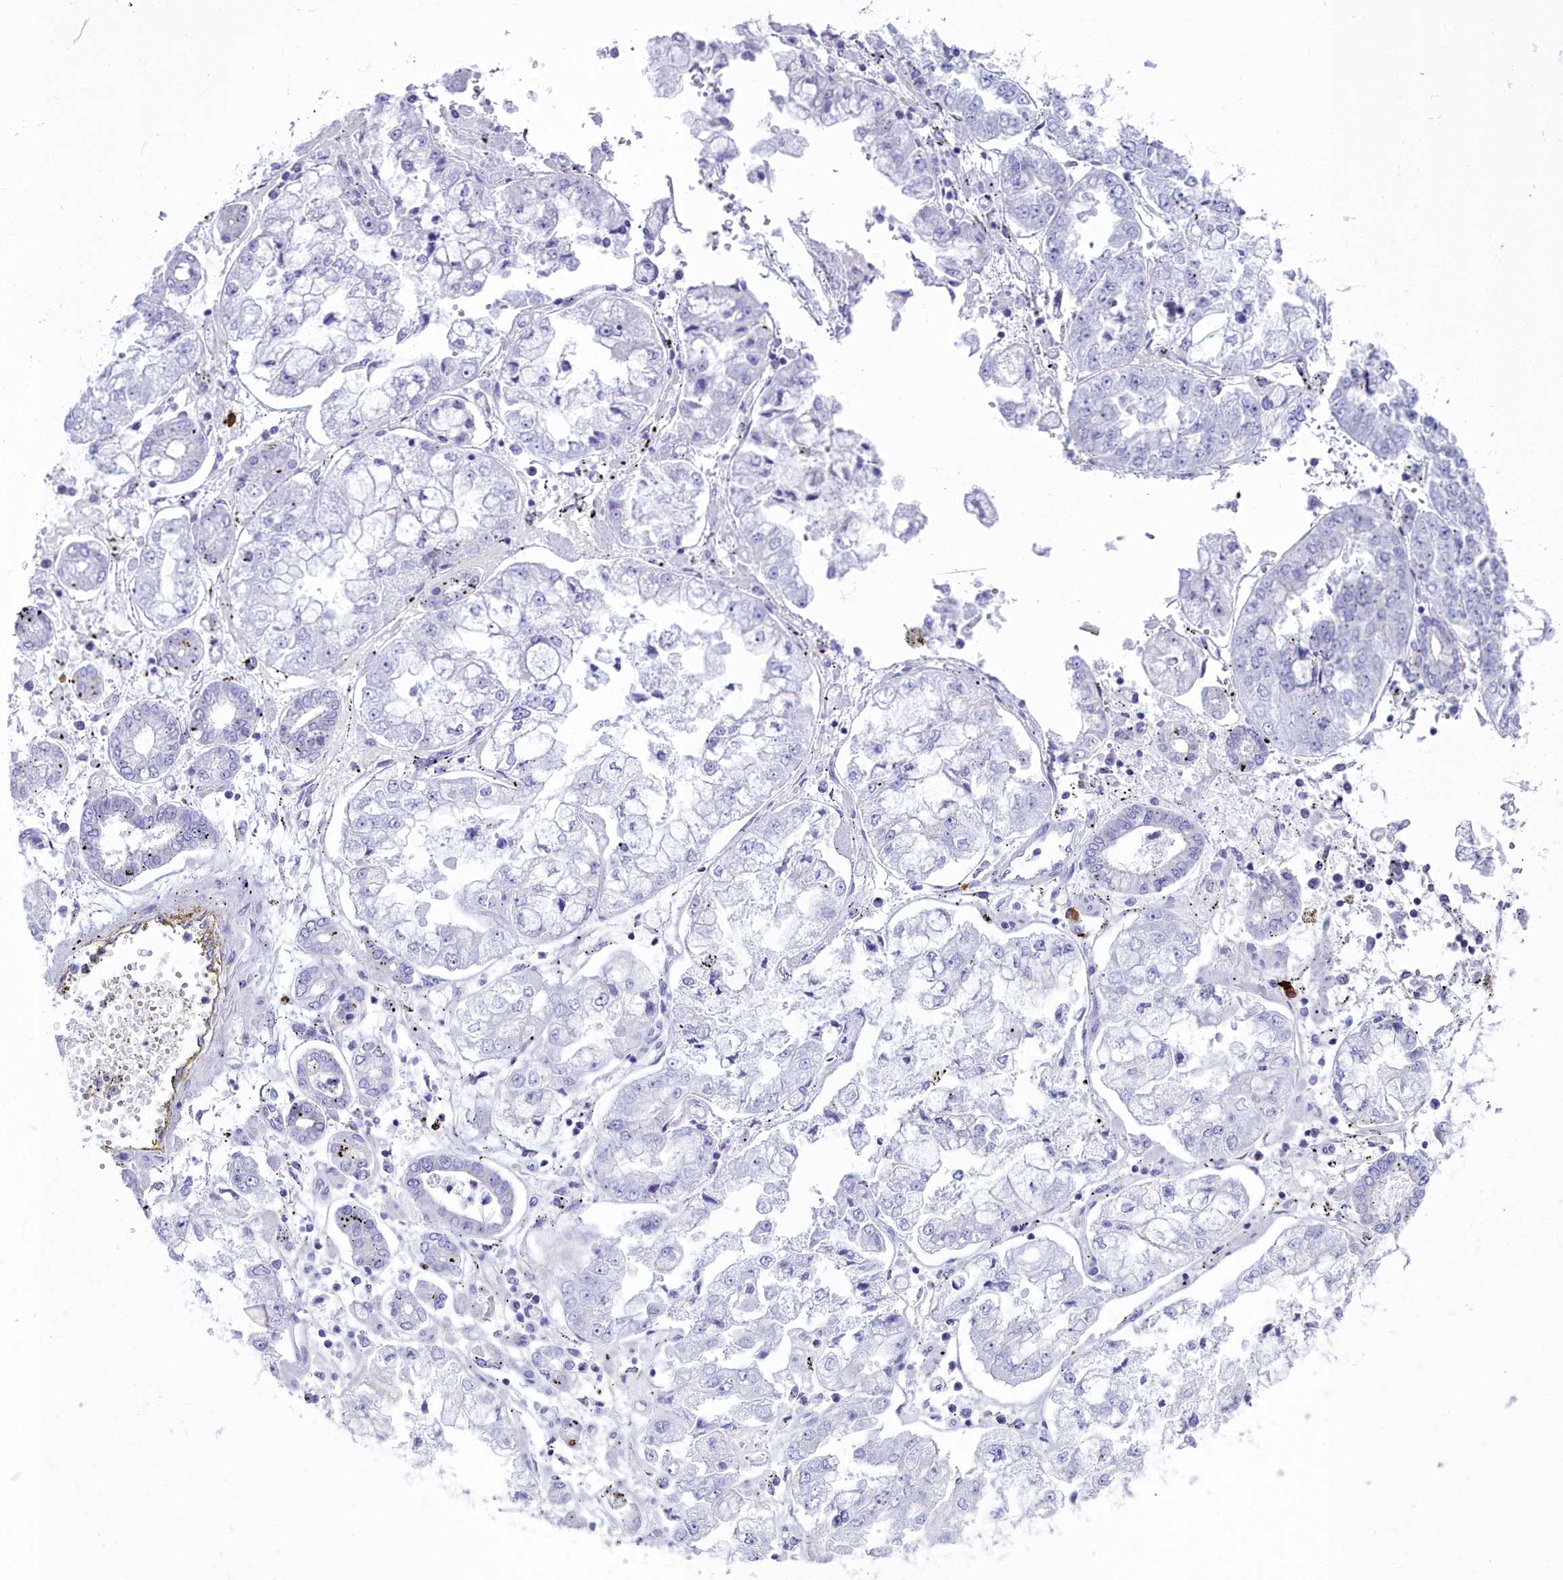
{"staining": {"intensity": "negative", "quantity": "none", "location": "none"}, "tissue": "stomach cancer", "cell_type": "Tumor cells", "image_type": "cancer", "snomed": [{"axis": "morphology", "description": "Adenocarcinoma, NOS"}, {"axis": "topography", "description": "Stomach"}], "caption": "Tumor cells show no significant protein positivity in adenocarcinoma (stomach).", "gene": "MAP6", "patient": {"sex": "male", "age": 76}}